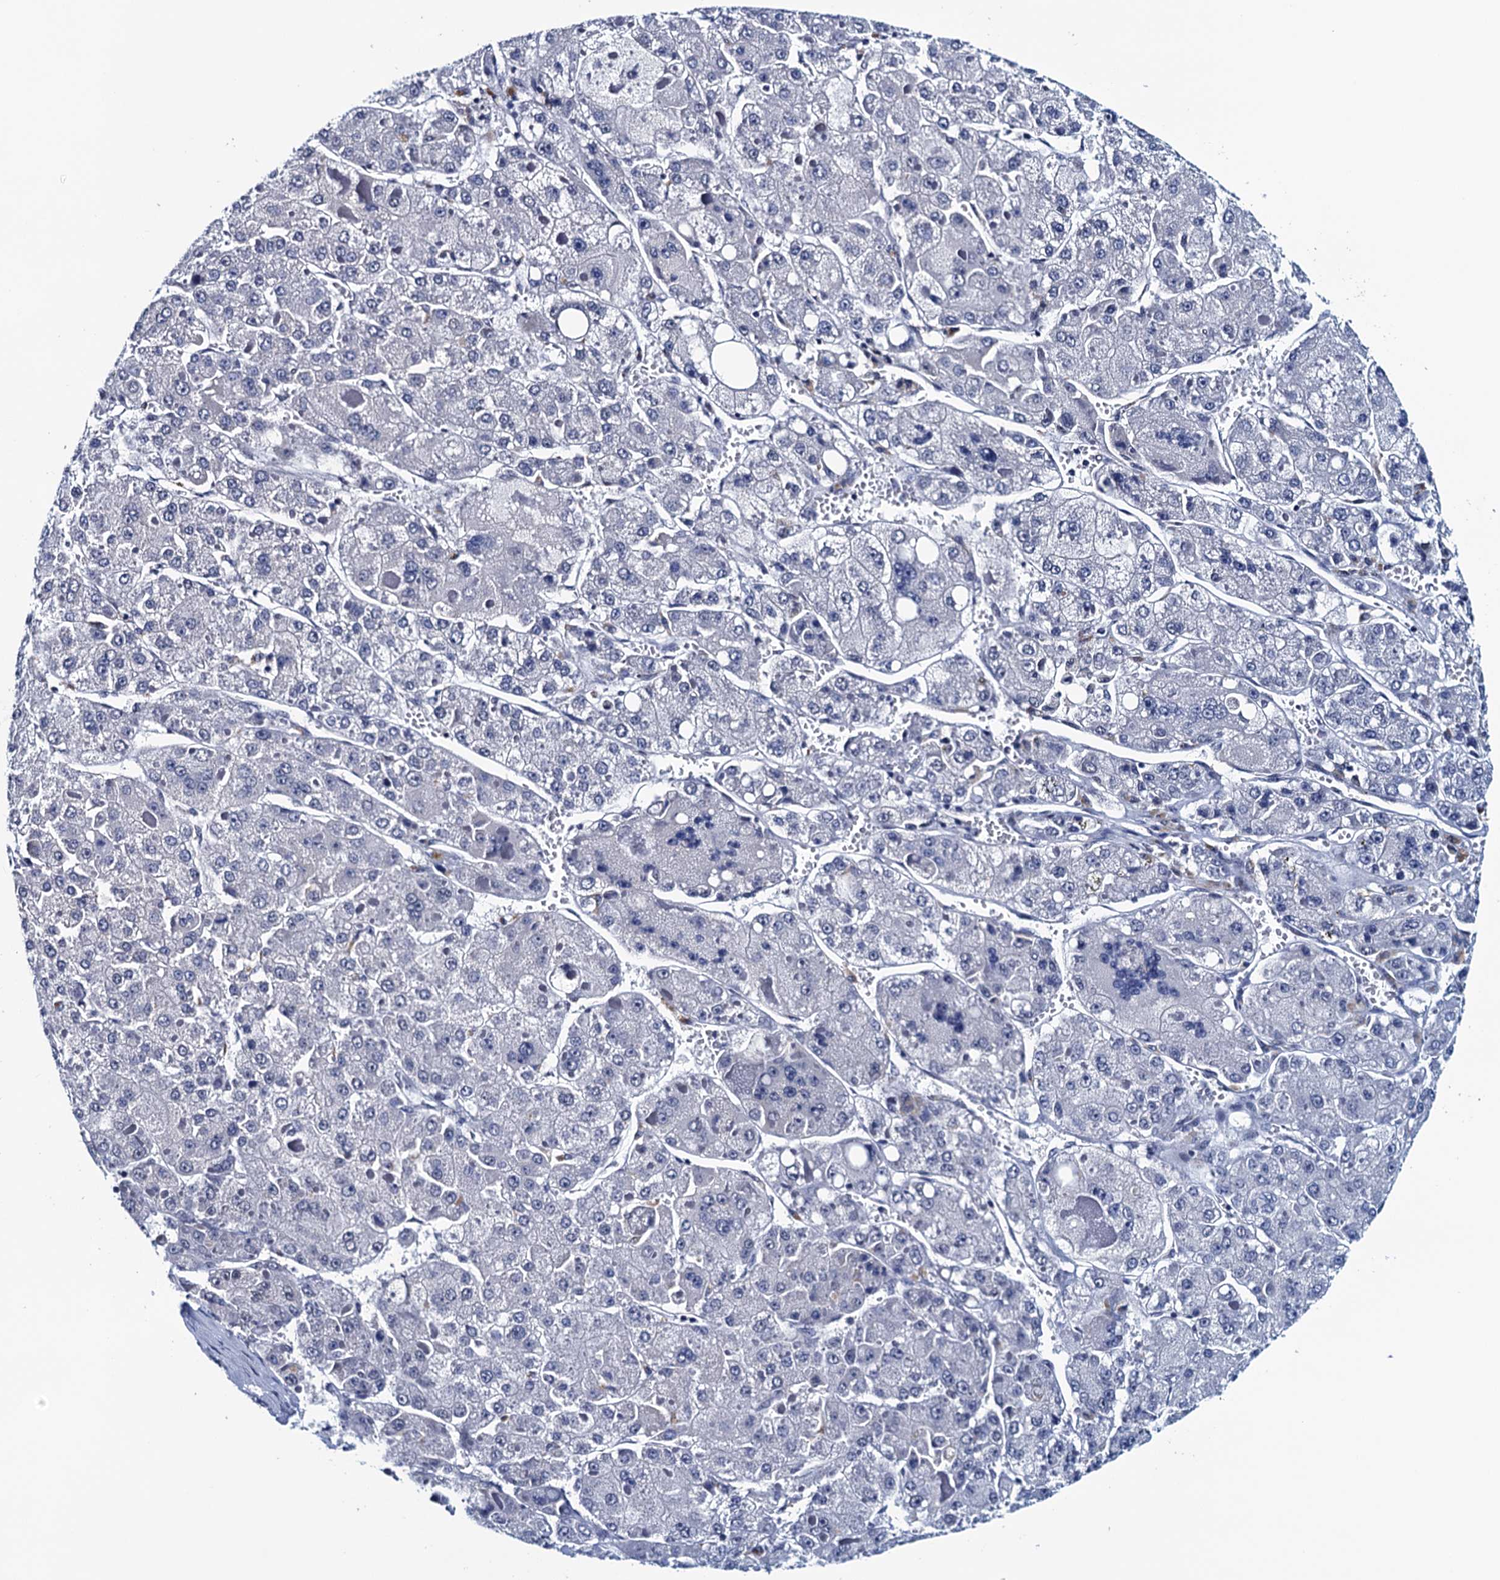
{"staining": {"intensity": "negative", "quantity": "none", "location": "none"}, "tissue": "liver cancer", "cell_type": "Tumor cells", "image_type": "cancer", "snomed": [{"axis": "morphology", "description": "Carcinoma, Hepatocellular, NOS"}, {"axis": "topography", "description": "Liver"}], "caption": "The micrograph exhibits no staining of tumor cells in liver cancer.", "gene": "FNBP4", "patient": {"sex": "female", "age": 73}}